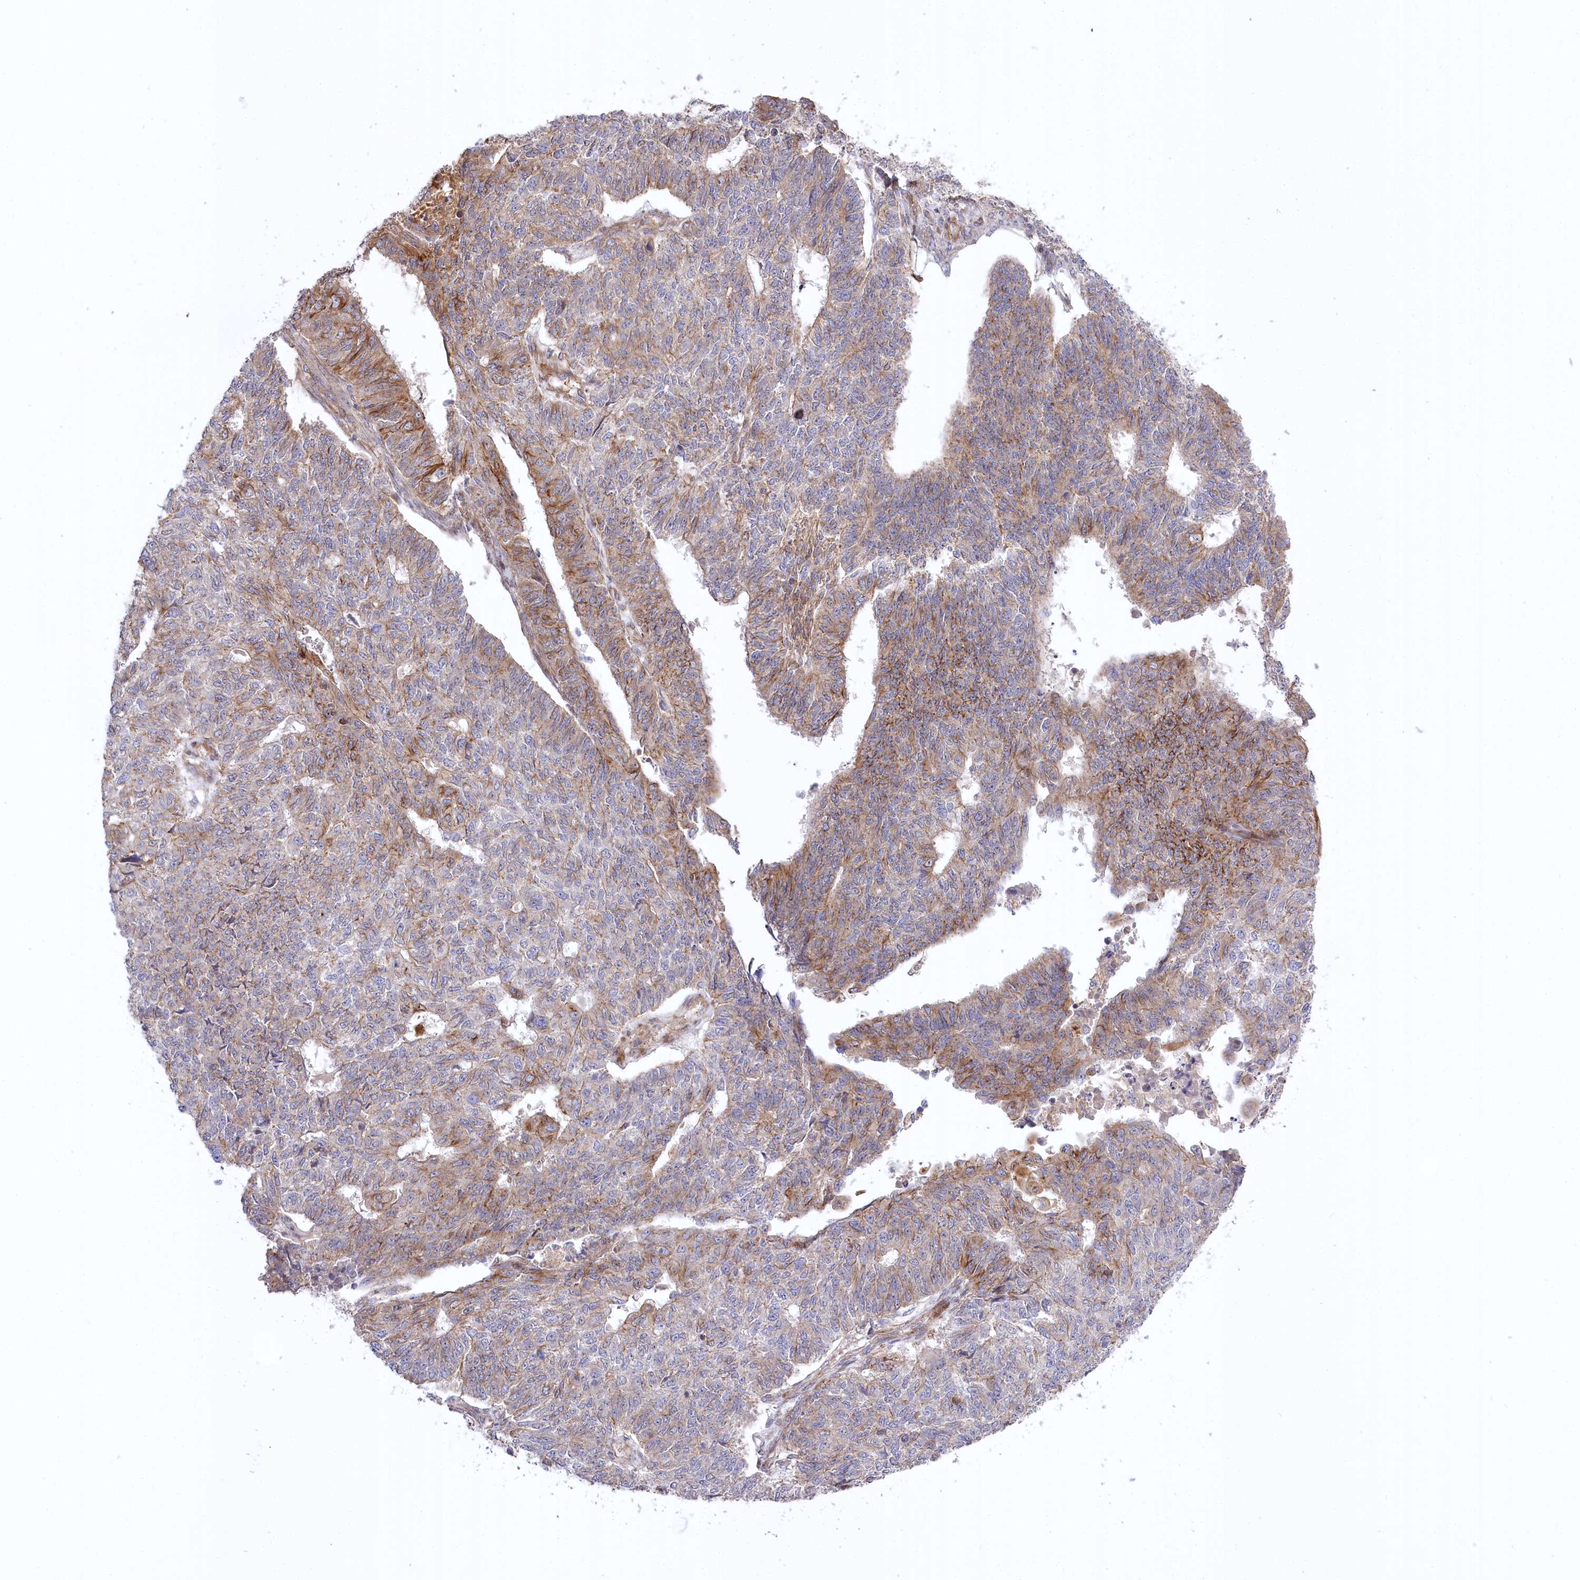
{"staining": {"intensity": "moderate", "quantity": "25%-75%", "location": "cytoplasmic/membranous"}, "tissue": "endometrial cancer", "cell_type": "Tumor cells", "image_type": "cancer", "snomed": [{"axis": "morphology", "description": "Adenocarcinoma, NOS"}, {"axis": "topography", "description": "Endometrium"}], "caption": "Endometrial adenocarcinoma stained with a brown dye demonstrates moderate cytoplasmic/membranous positive expression in approximately 25%-75% of tumor cells.", "gene": "TRUB1", "patient": {"sex": "female", "age": 32}}